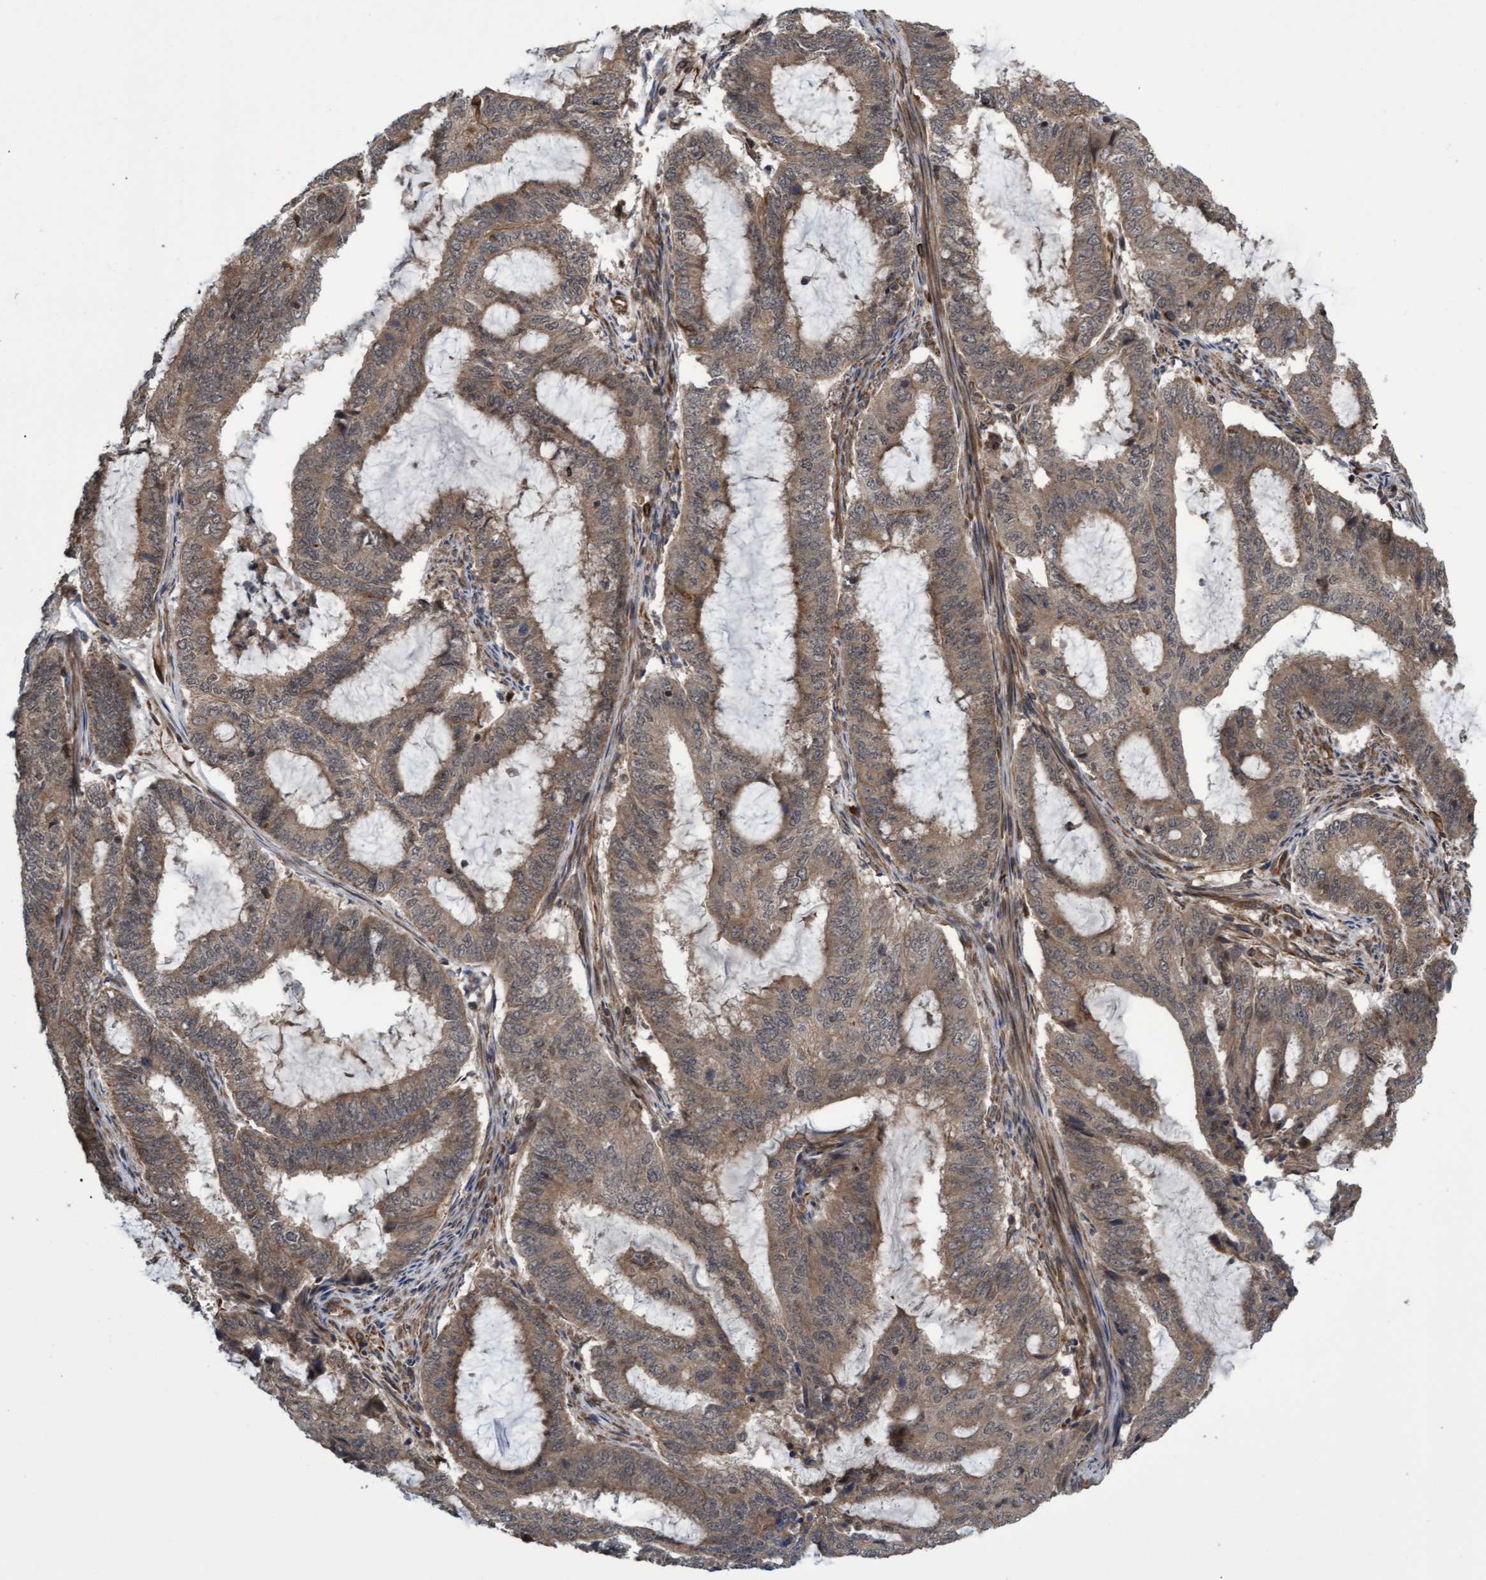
{"staining": {"intensity": "moderate", "quantity": ">75%", "location": "cytoplasmic/membranous"}, "tissue": "endometrial cancer", "cell_type": "Tumor cells", "image_type": "cancer", "snomed": [{"axis": "morphology", "description": "Adenocarcinoma, NOS"}, {"axis": "topography", "description": "Endometrium"}], "caption": "High-power microscopy captured an IHC micrograph of endometrial cancer (adenocarcinoma), revealing moderate cytoplasmic/membranous positivity in approximately >75% of tumor cells.", "gene": "TNFRSF10B", "patient": {"sex": "female", "age": 51}}